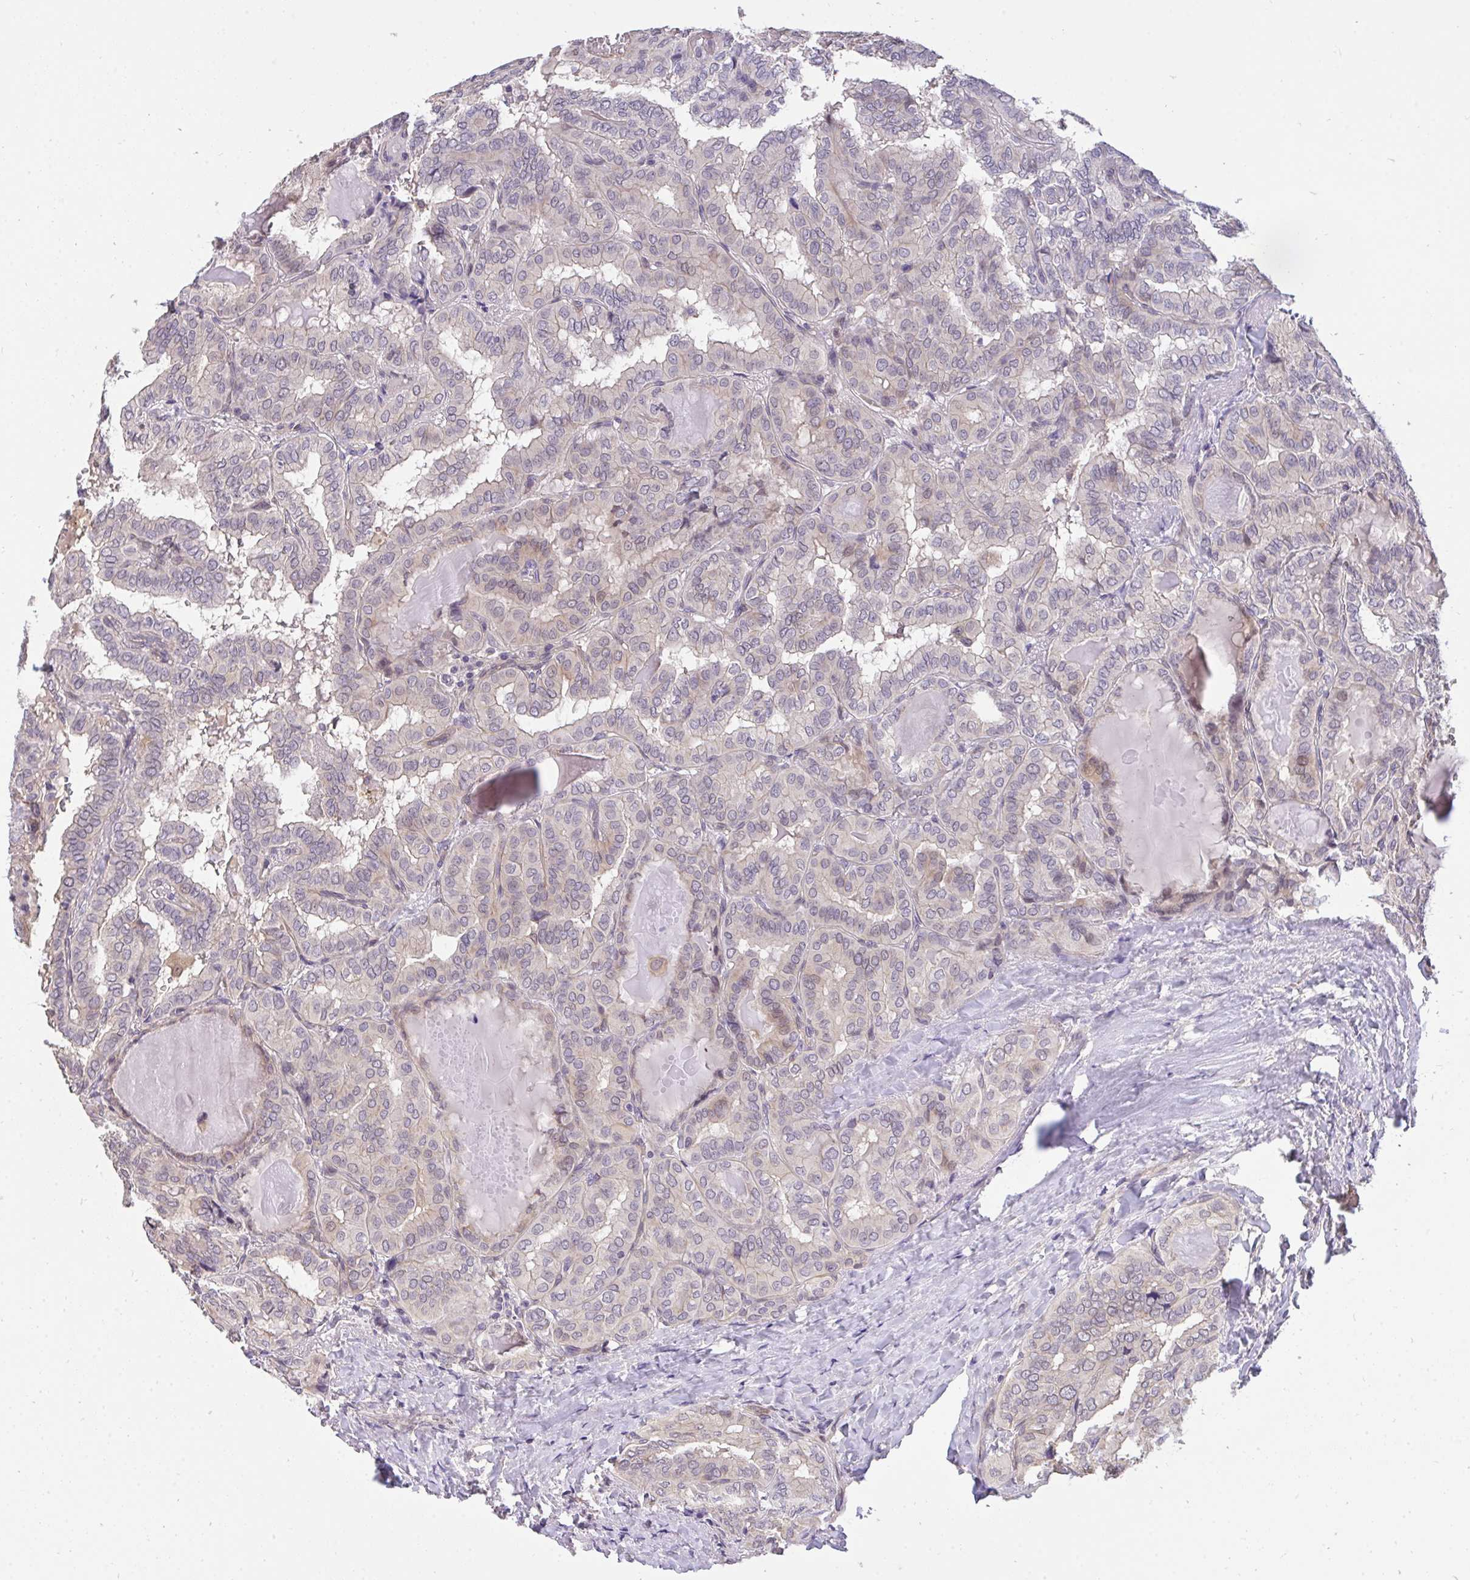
{"staining": {"intensity": "negative", "quantity": "none", "location": "none"}, "tissue": "thyroid cancer", "cell_type": "Tumor cells", "image_type": "cancer", "snomed": [{"axis": "morphology", "description": "Papillary adenocarcinoma, NOS"}, {"axis": "topography", "description": "Thyroid gland"}], "caption": "Immunohistochemical staining of human thyroid cancer (papillary adenocarcinoma) reveals no significant expression in tumor cells.", "gene": "C19orf54", "patient": {"sex": "female", "age": 46}}